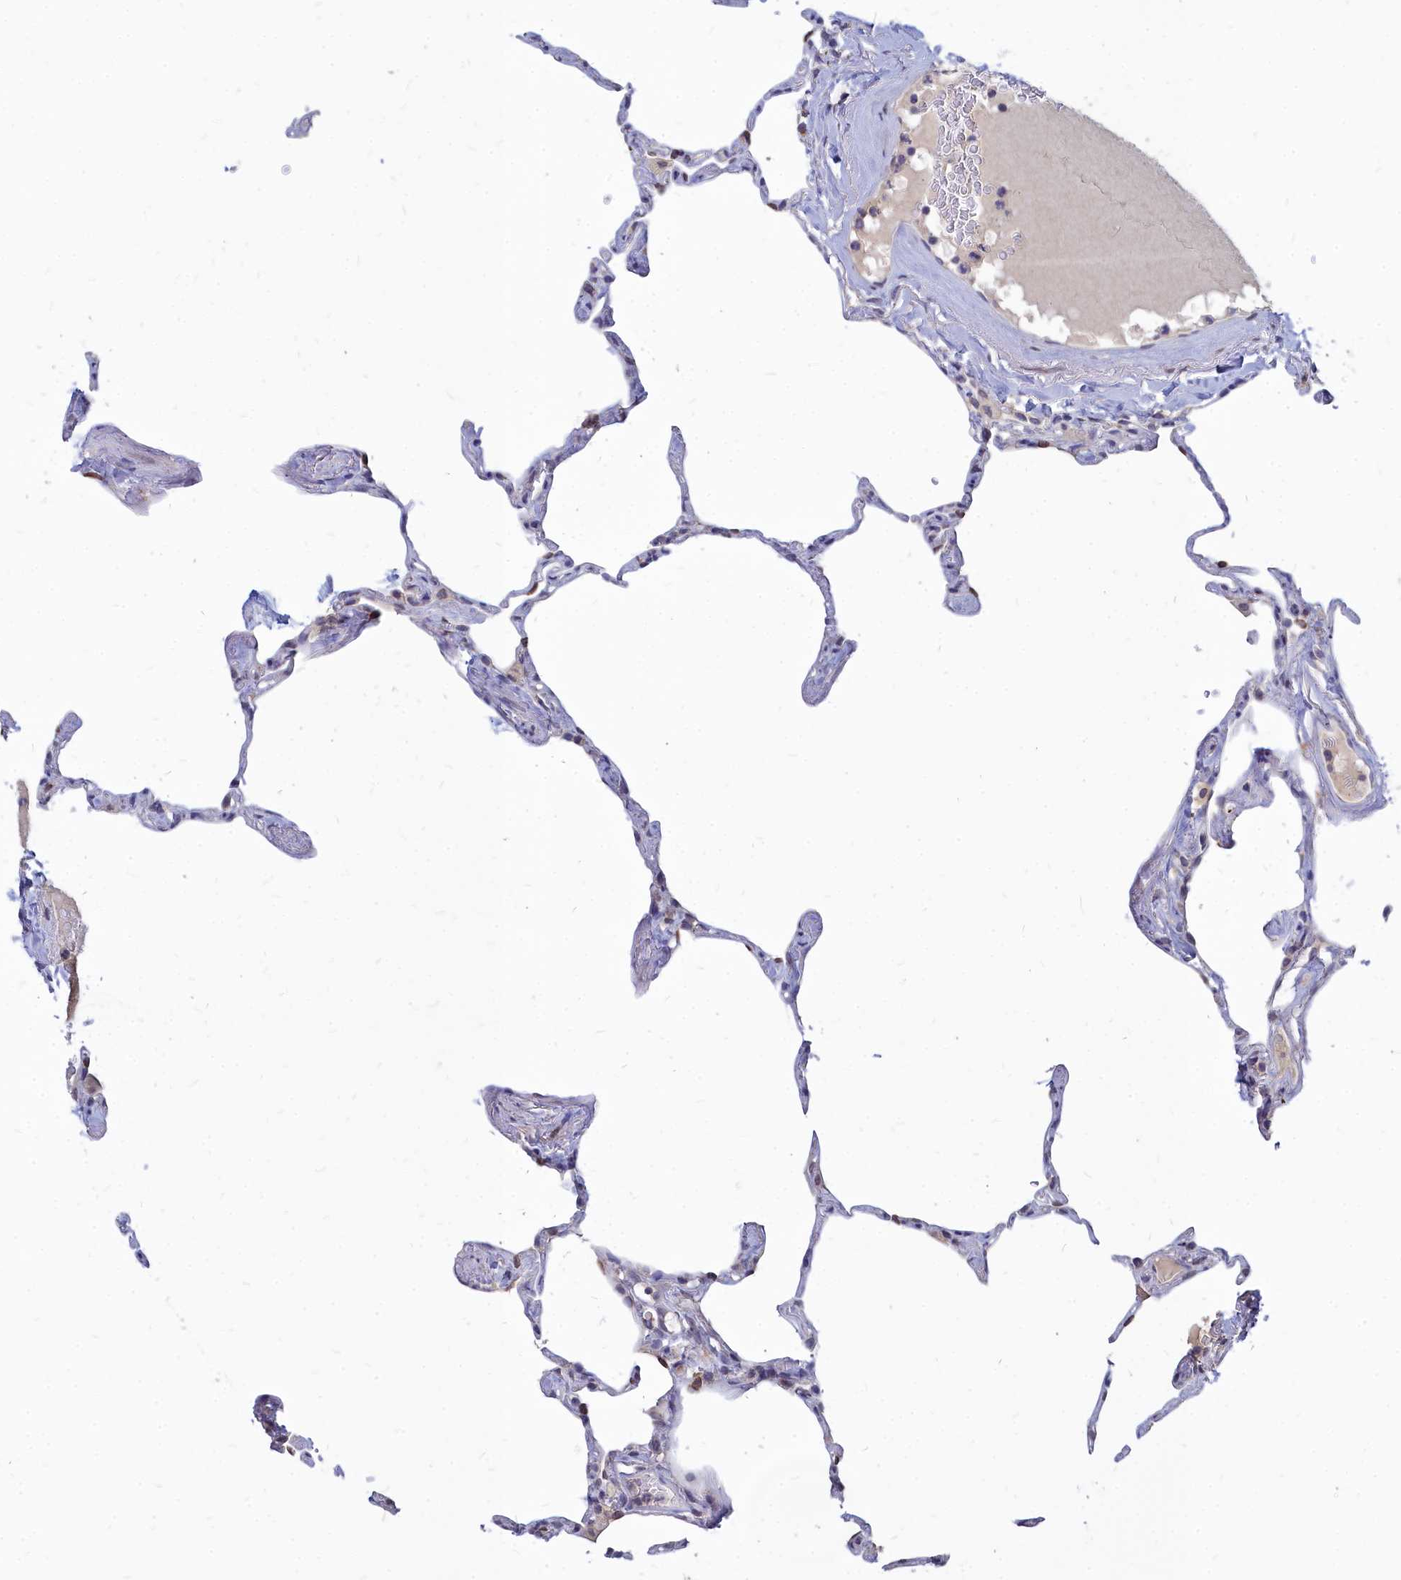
{"staining": {"intensity": "negative", "quantity": "none", "location": "none"}, "tissue": "lung", "cell_type": "Alveolar cells", "image_type": "normal", "snomed": [{"axis": "morphology", "description": "Normal tissue, NOS"}, {"axis": "topography", "description": "Lung"}], "caption": "An image of lung stained for a protein exhibits no brown staining in alveolar cells.", "gene": "NOXA1", "patient": {"sex": "male", "age": 65}}